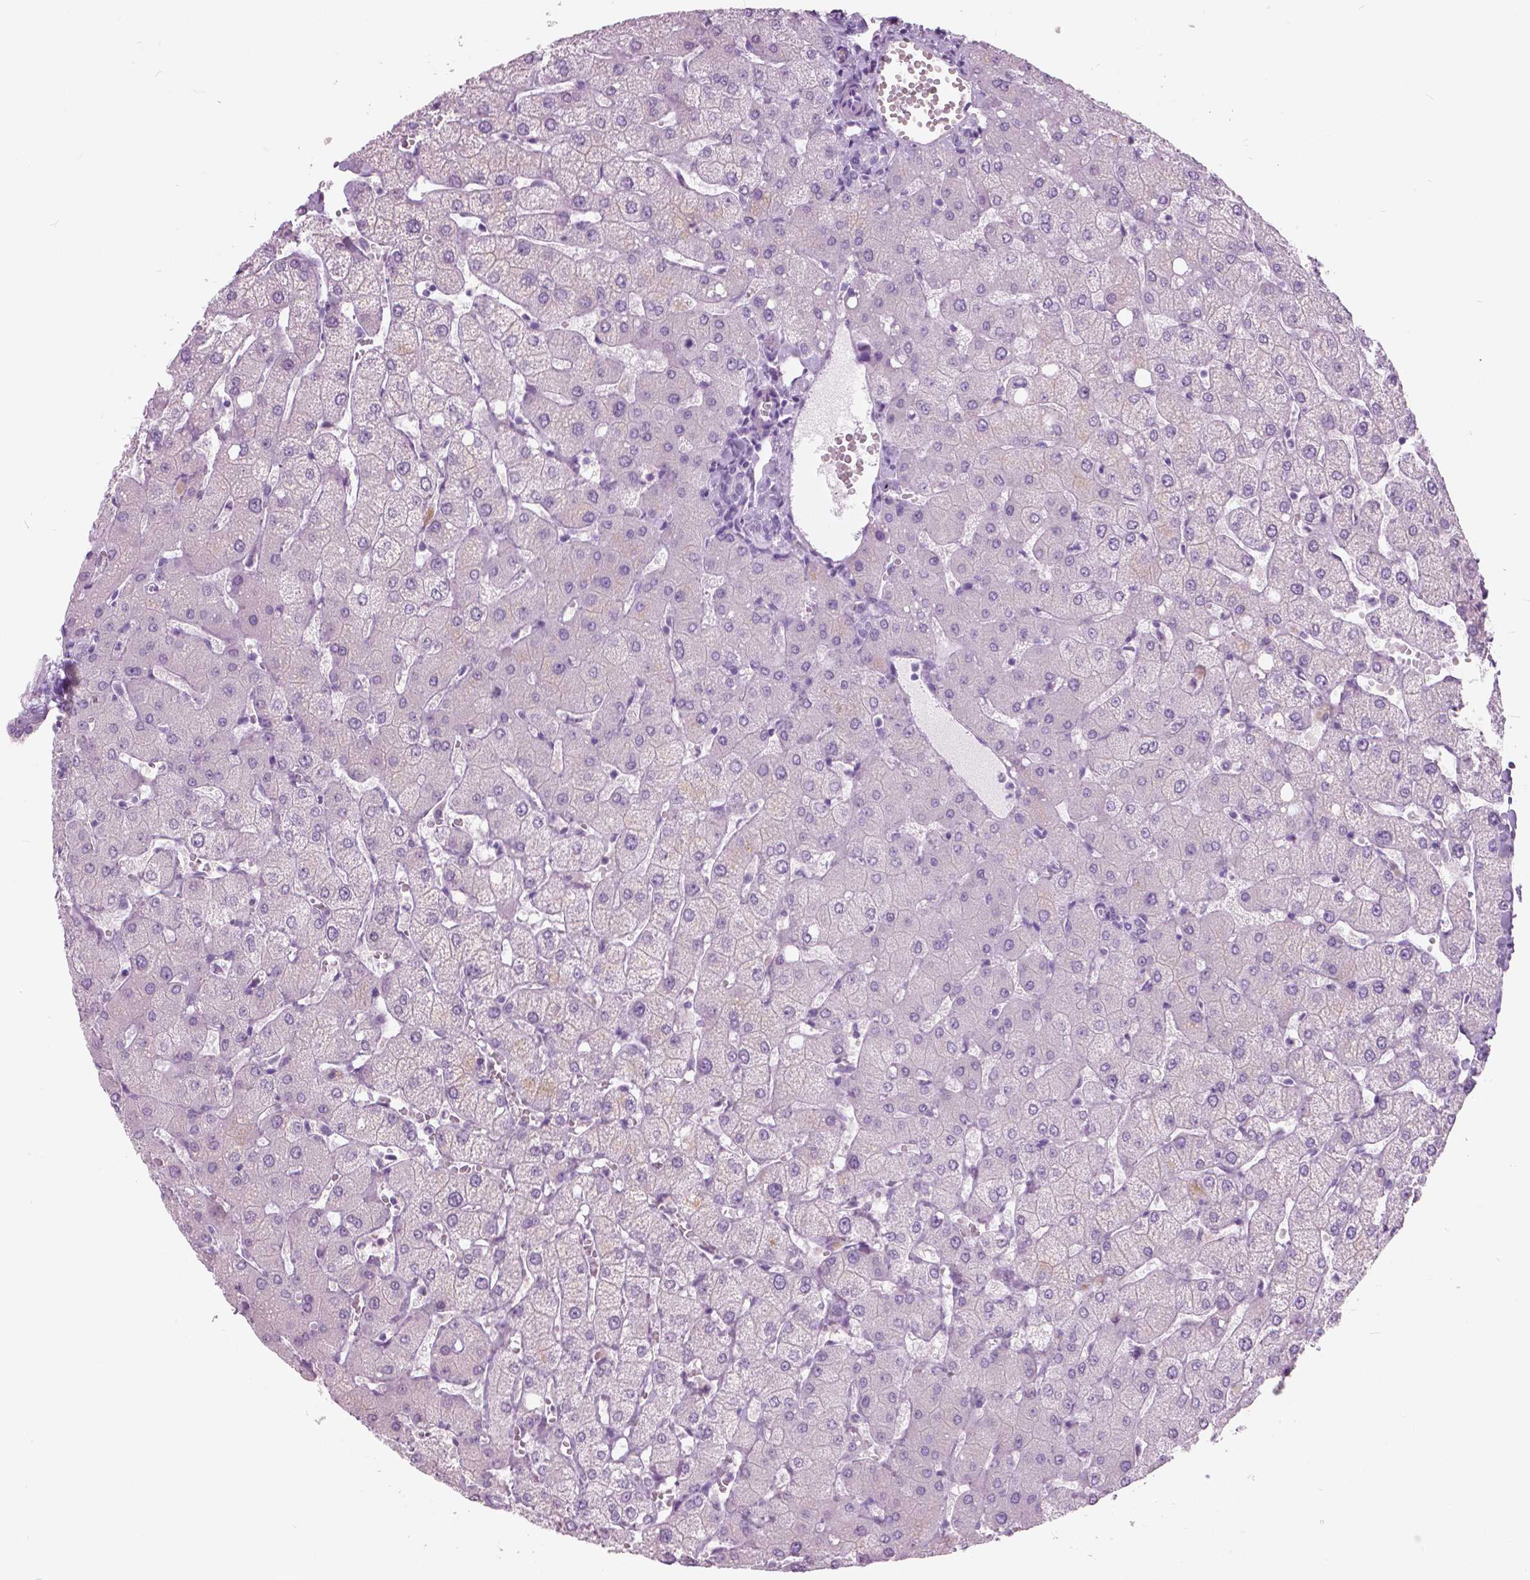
{"staining": {"intensity": "negative", "quantity": "none", "location": "none"}, "tissue": "liver", "cell_type": "Cholangiocytes", "image_type": "normal", "snomed": [{"axis": "morphology", "description": "Normal tissue, NOS"}, {"axis": "topography", "description": "Liver"}], "caption": "Liver stained for a protein using IHC displays no expression cholangiocytes.", "gene": "SFTPD", "patient": {"sex": "female", "age": 54}}